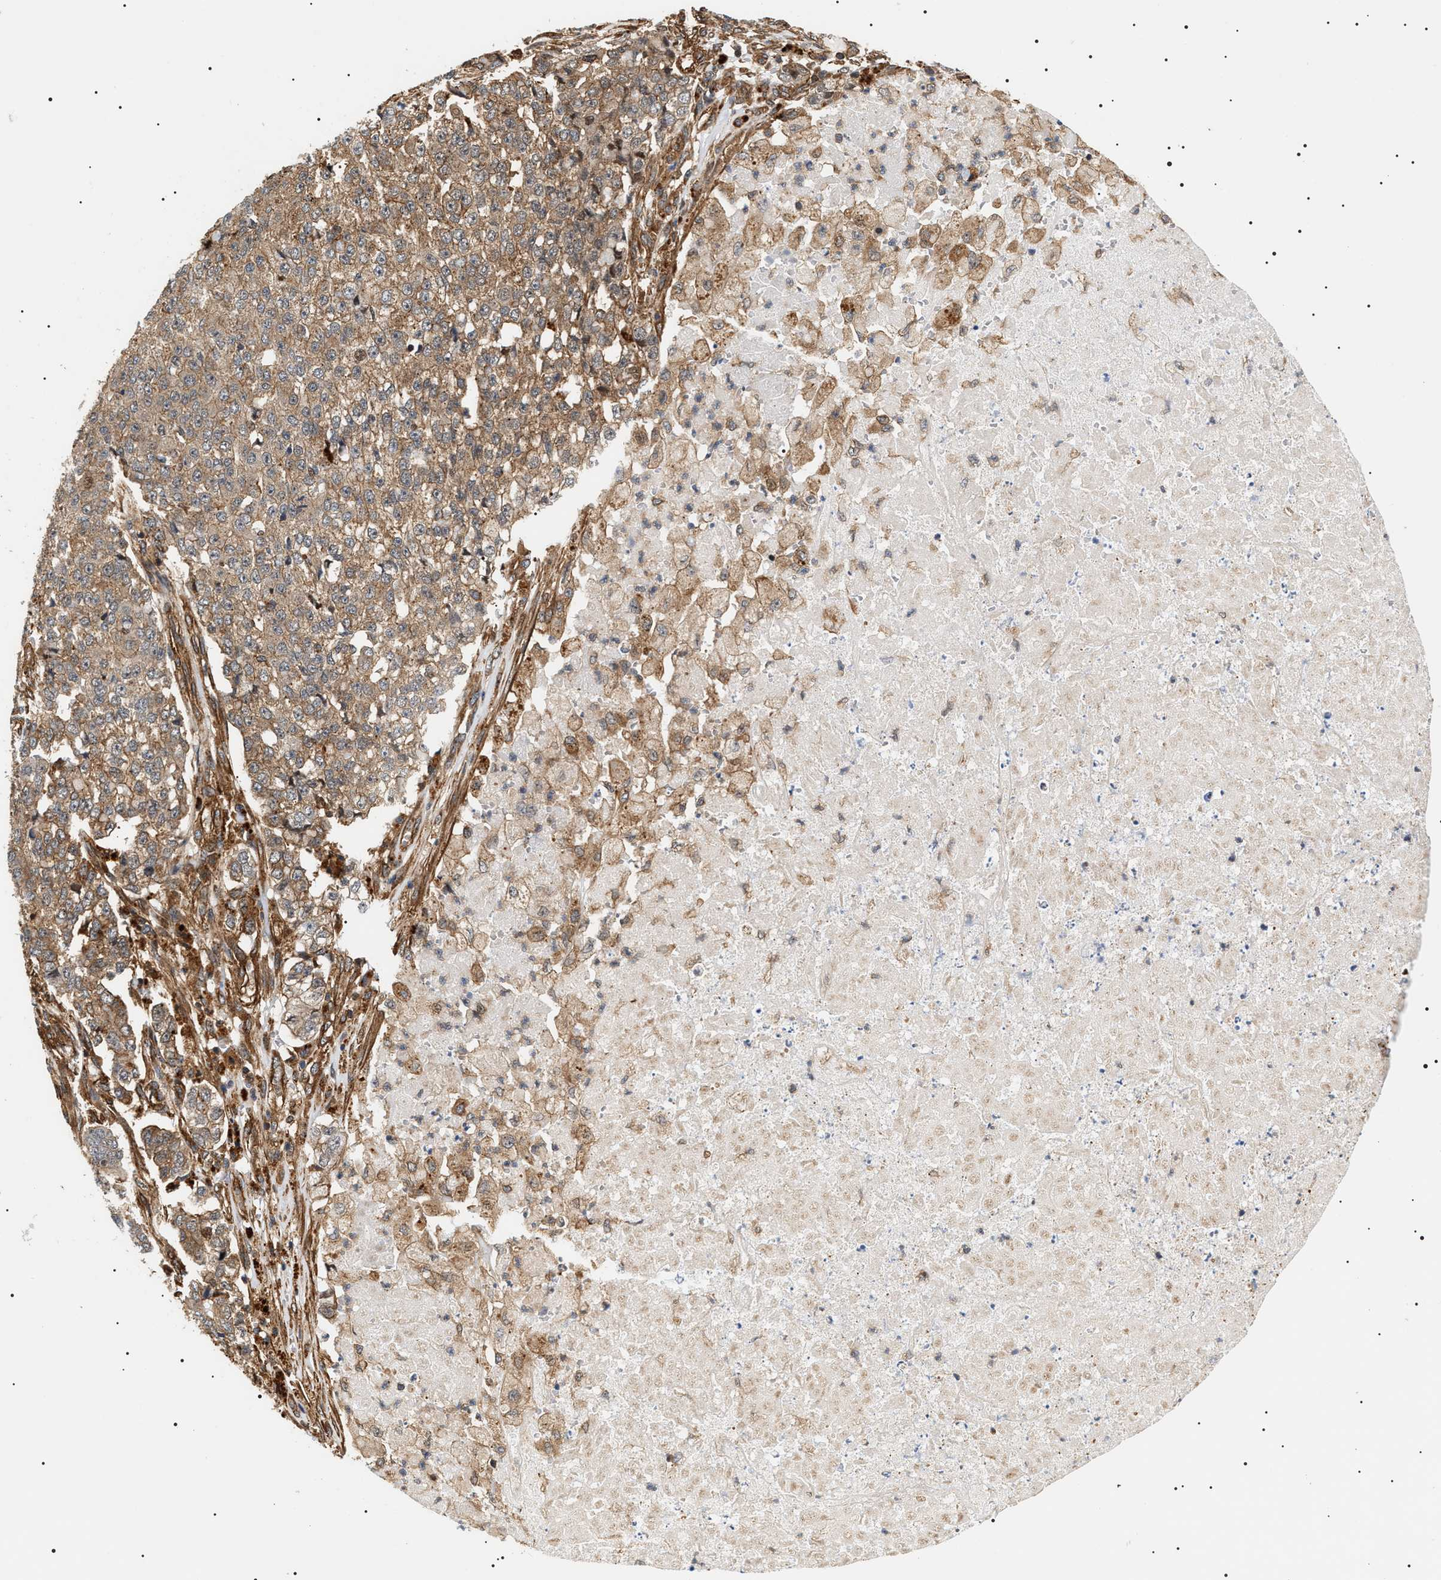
{"staining": {"intensity": "weak", "quantity": ">75%", "location": "cytoplasmic/membranous"}, "tissue": "pancreatic cancer", "cell_type": "Tumor cells", "image_type": "cancer", "snomed": [{"axis": "morphology", "description": "Adenocarcinoma, NOS"}, {"axis": "topography", "description": "Pancreas"}], "caption": "IHC (DAB) staining of human pancreatic adenocarcinoma displays weak cytoplasmic/membranous protein expression in approximately >75% of tumor cells.", "gene": "SH3GLB2", "patient": {"sex": "male", "age": 50}}